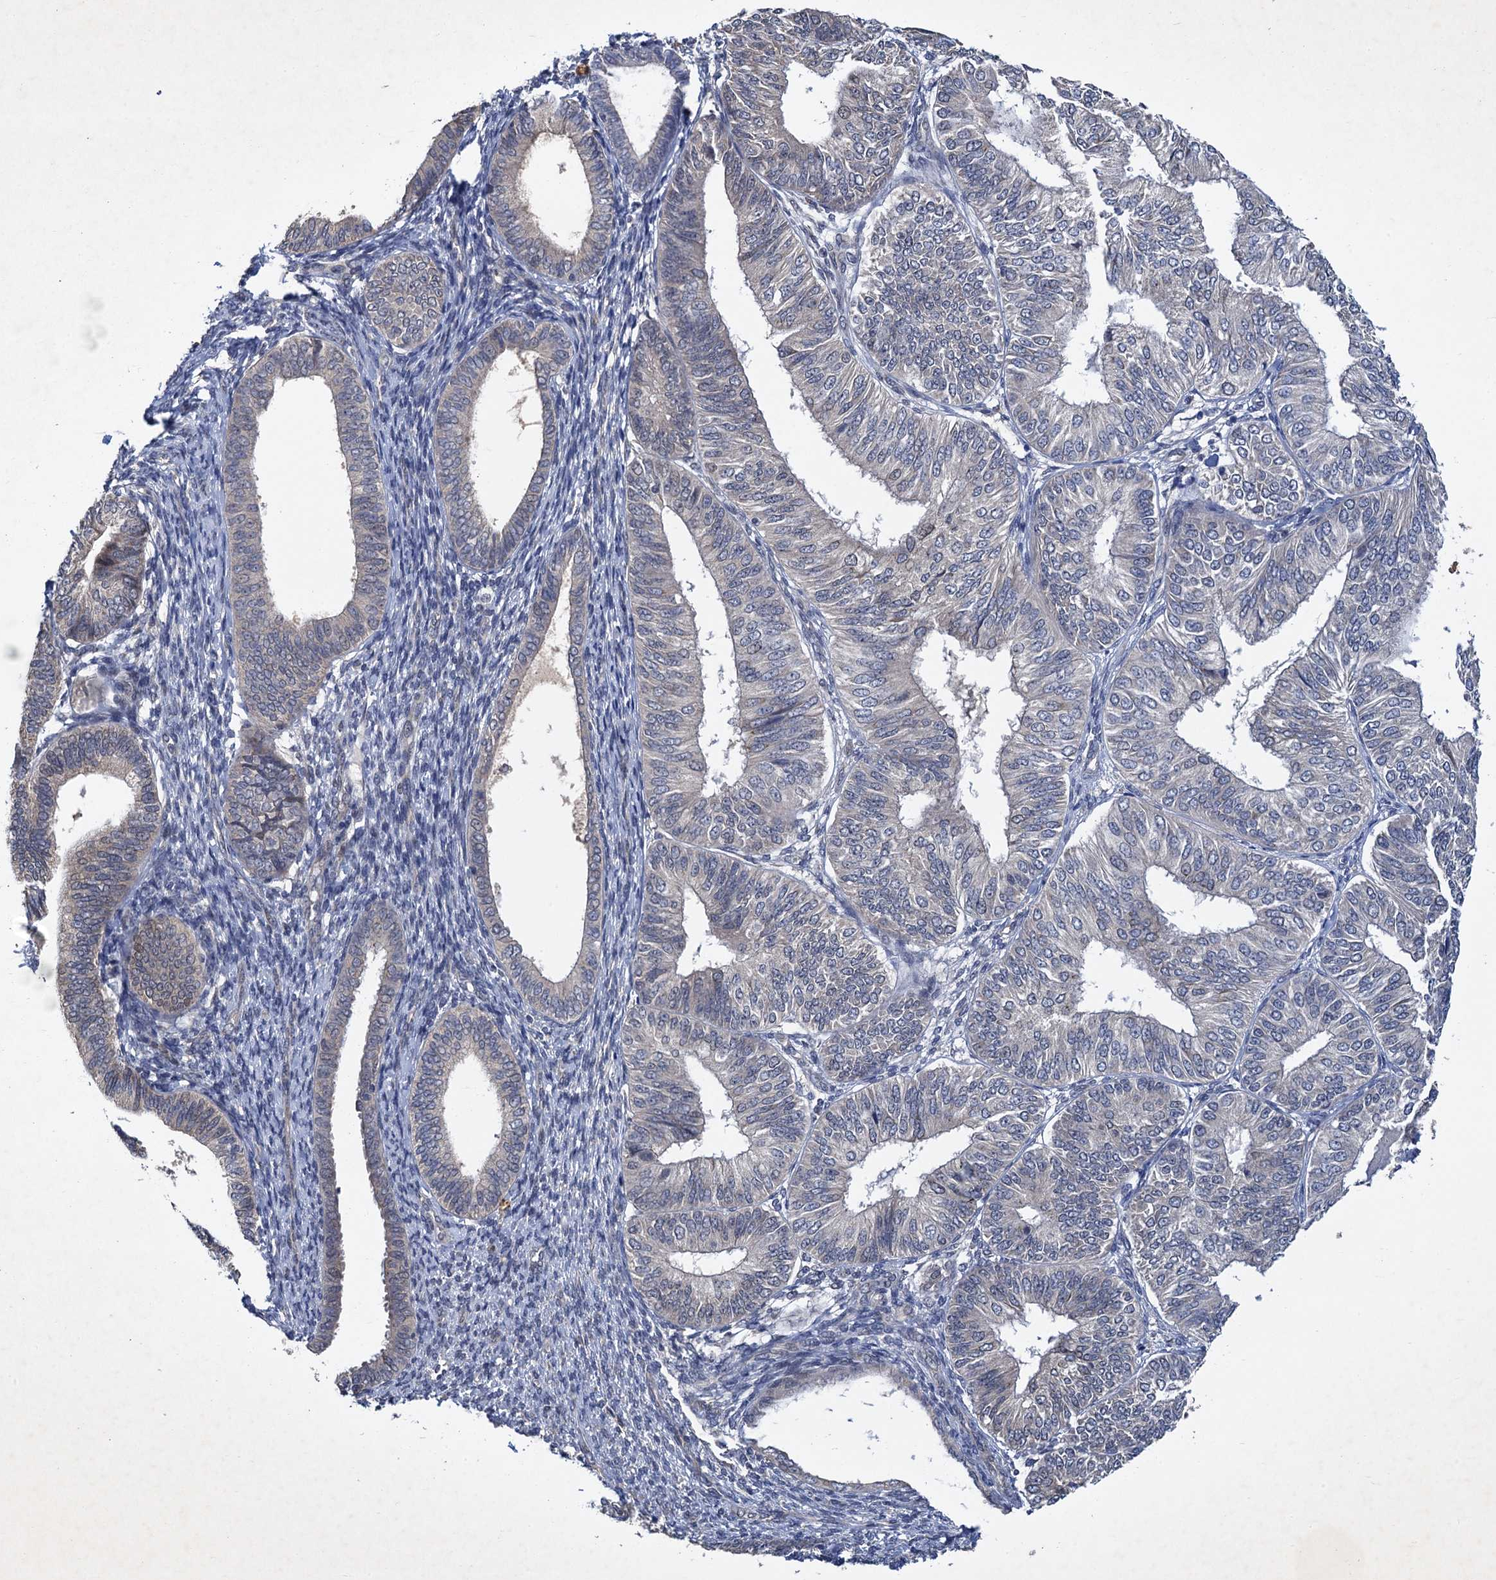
{"staining": {"intensity": "negative", "quantity": "none", "location": "none"}, "tissue": "endometrial cancer", "cell_type": "Tumor cells", "image_type": "cancer", "snomed": [{"axis": "morphology", "description": "Adenocarcinoma, NOS"}, {"axis": "topography", "description": "Endometrium"}], "caption": "IHC of endometrial adenocarcinoma shows no positivity in tumor cells. (Stains: DAB immunohistochemistry (IHC) with hematoxylin counter stain, Microscopy: brightfield microscopy at high magnification).", "gene": "TMEM39B", "patient": {"sex": "female", "age": 58}}